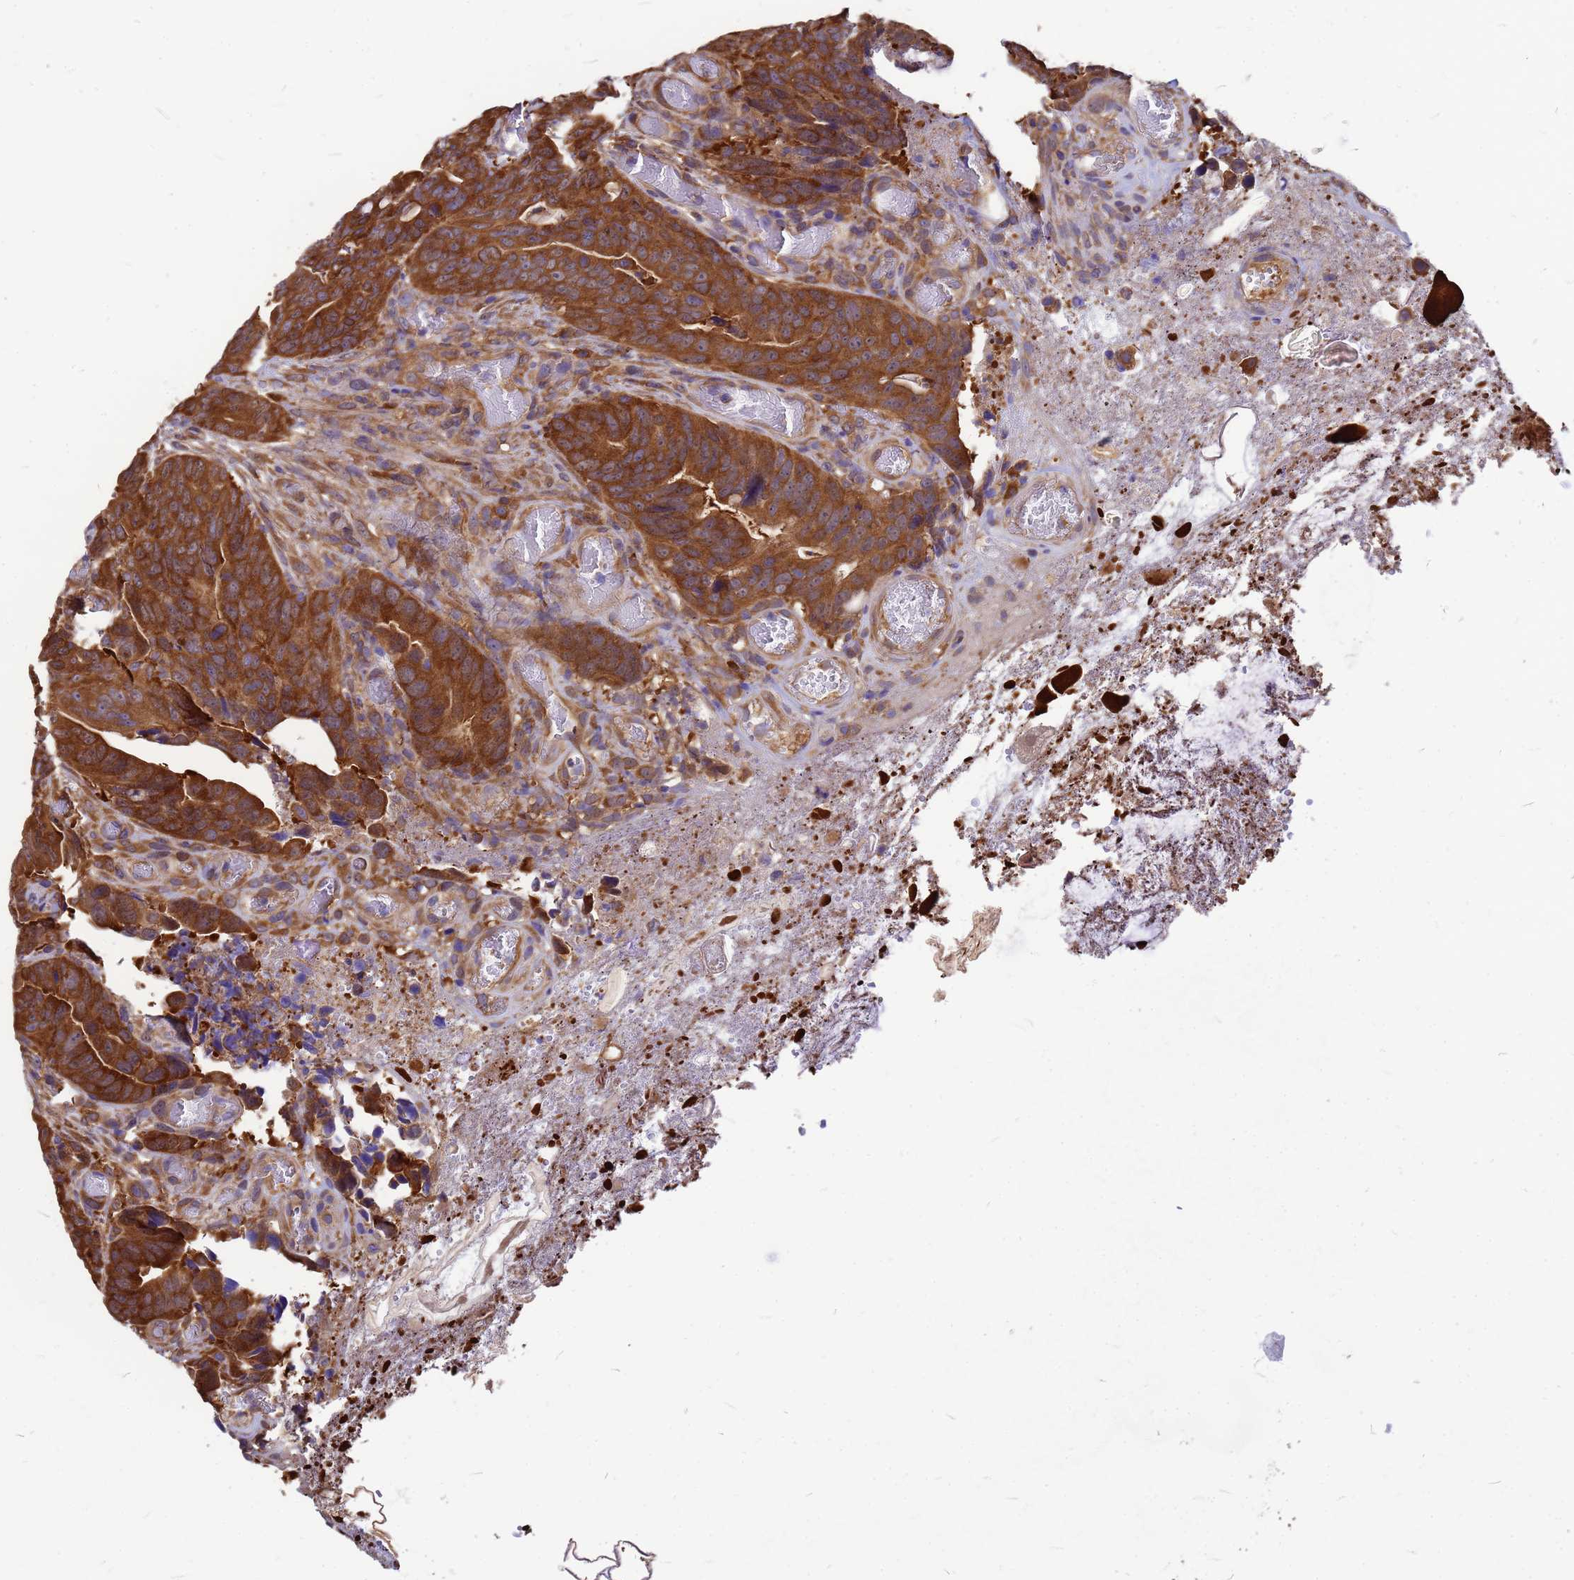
{"staining": {"intensity": "strong", "quantity": ">75%", "location": "cytoplasmic/membranous"}, "tissue": "colorectal cancer", "cell_type": "Tumor cells", "image_type": "cancer", "snomed": [{"axis": "morphology", "description": "Adenocarcinoma, NOS"}, {"axis": "topography", "description": "Colon"}], "caption": "Colorectal cancer stained with immunohistochemistry demonstrates strong cytoplasmic/membranous positivity in approximately >75% of tumor cells.", "gene": "GID4", "patient": {"sex": "female", "age": 82}}